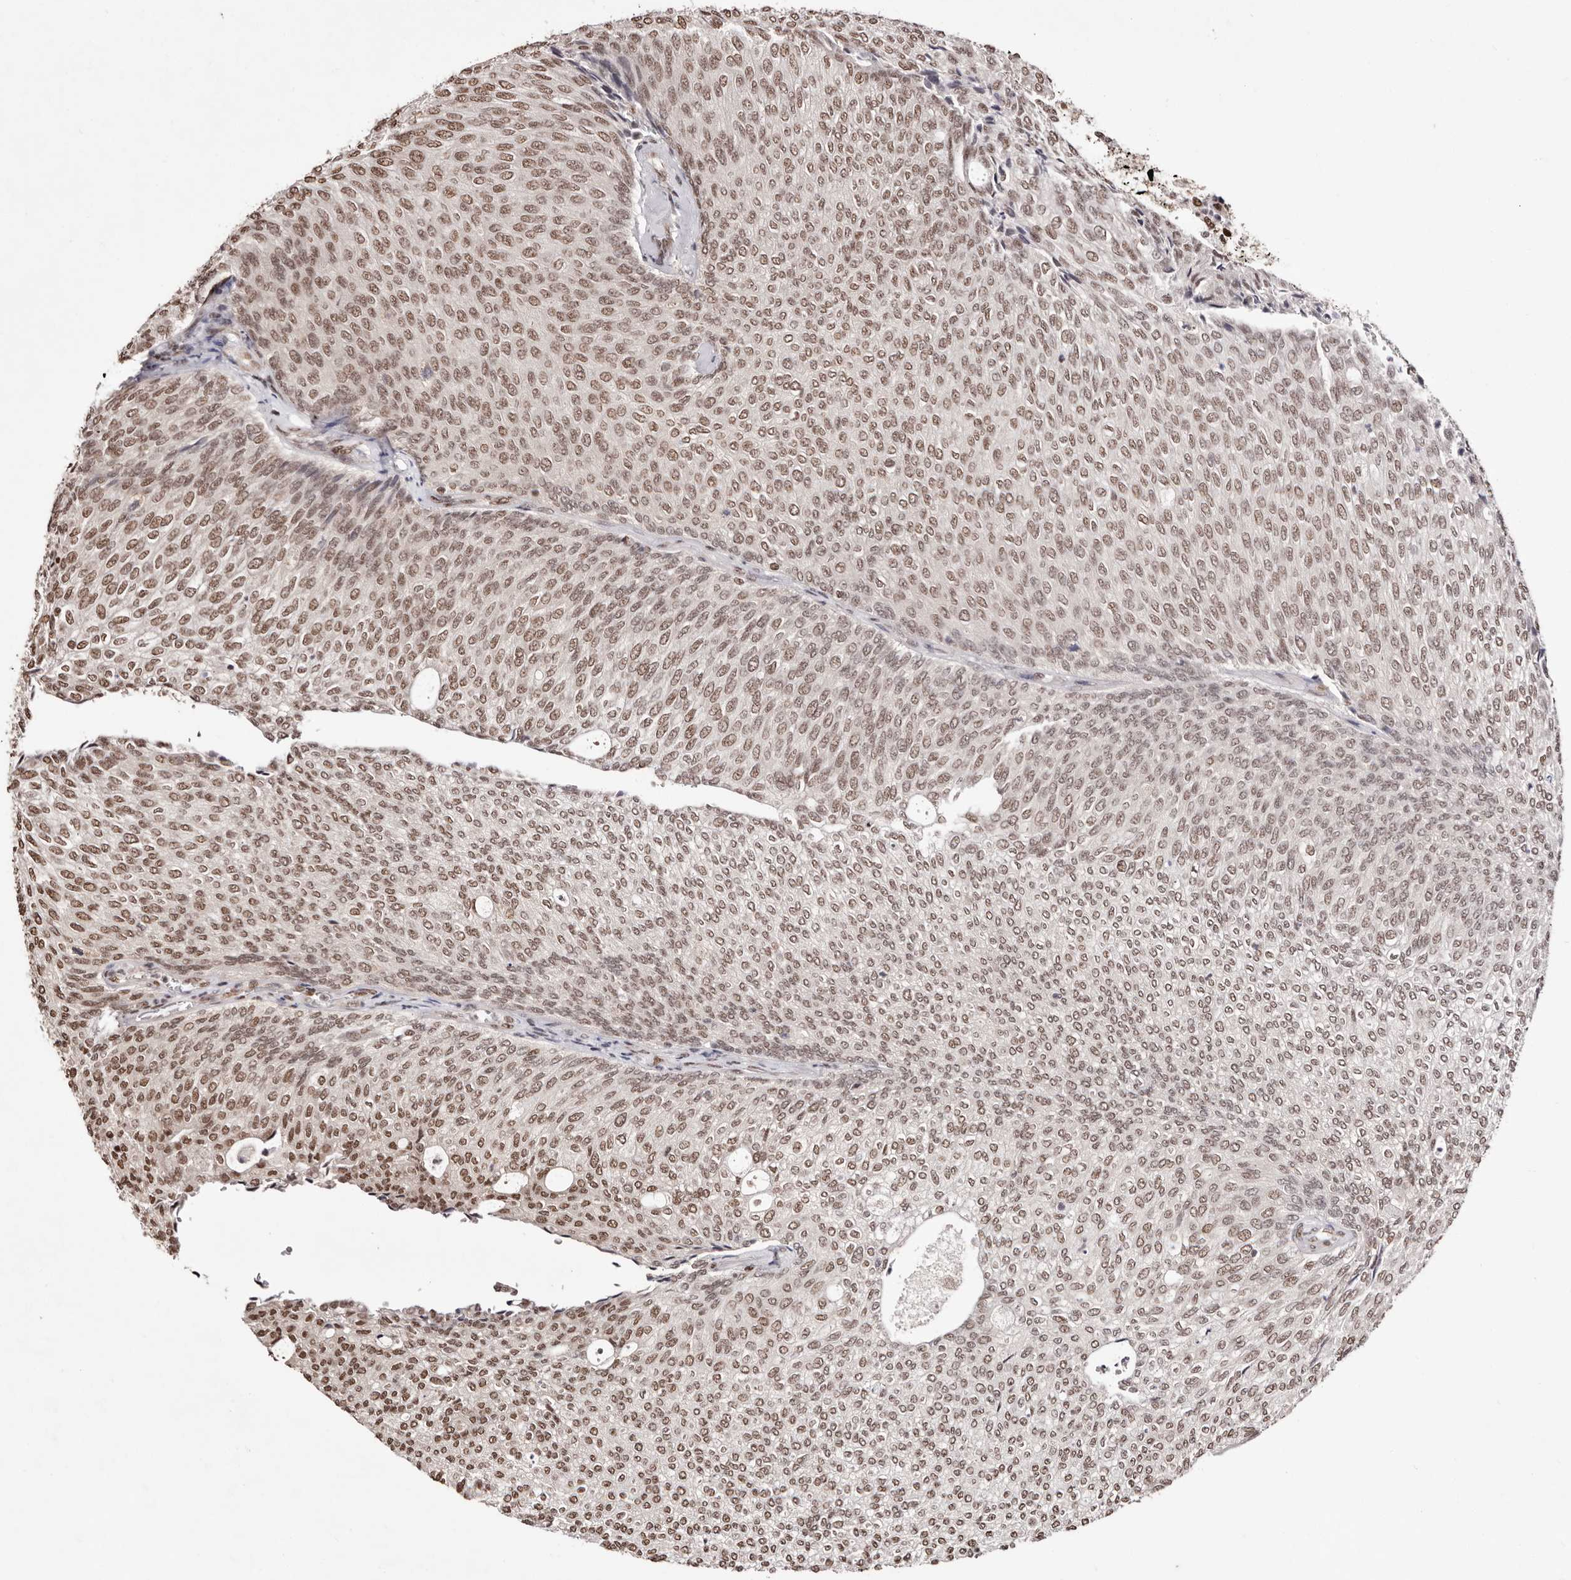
{"staining": {"intensity": "moderate", "quantity": ">75%", "location": "nuclear"}, "tissue": "urothelial cancer", "cell_type": "Tumor cells", "image_type": "cancer", "snomed": [{"axis": "morphology", "description": "Urothelial carcinoma, Low grade"}, {"axis": "topography", "description": "Urinary bladder"}], "caption": "Immunohistochemistry (IHC) staining of urothelial cancer, which demonstrates medium levels of moderate nuclear staining in approximately >75% of tumor cells indicating moderate nuclear protein expression. The staining was performed using DAB (brown) for protein detection and nuclei were counterstained in hematoxylin (blue).", "gene": "BICRAL", "patient": {"sex": "female", "age": 79}}